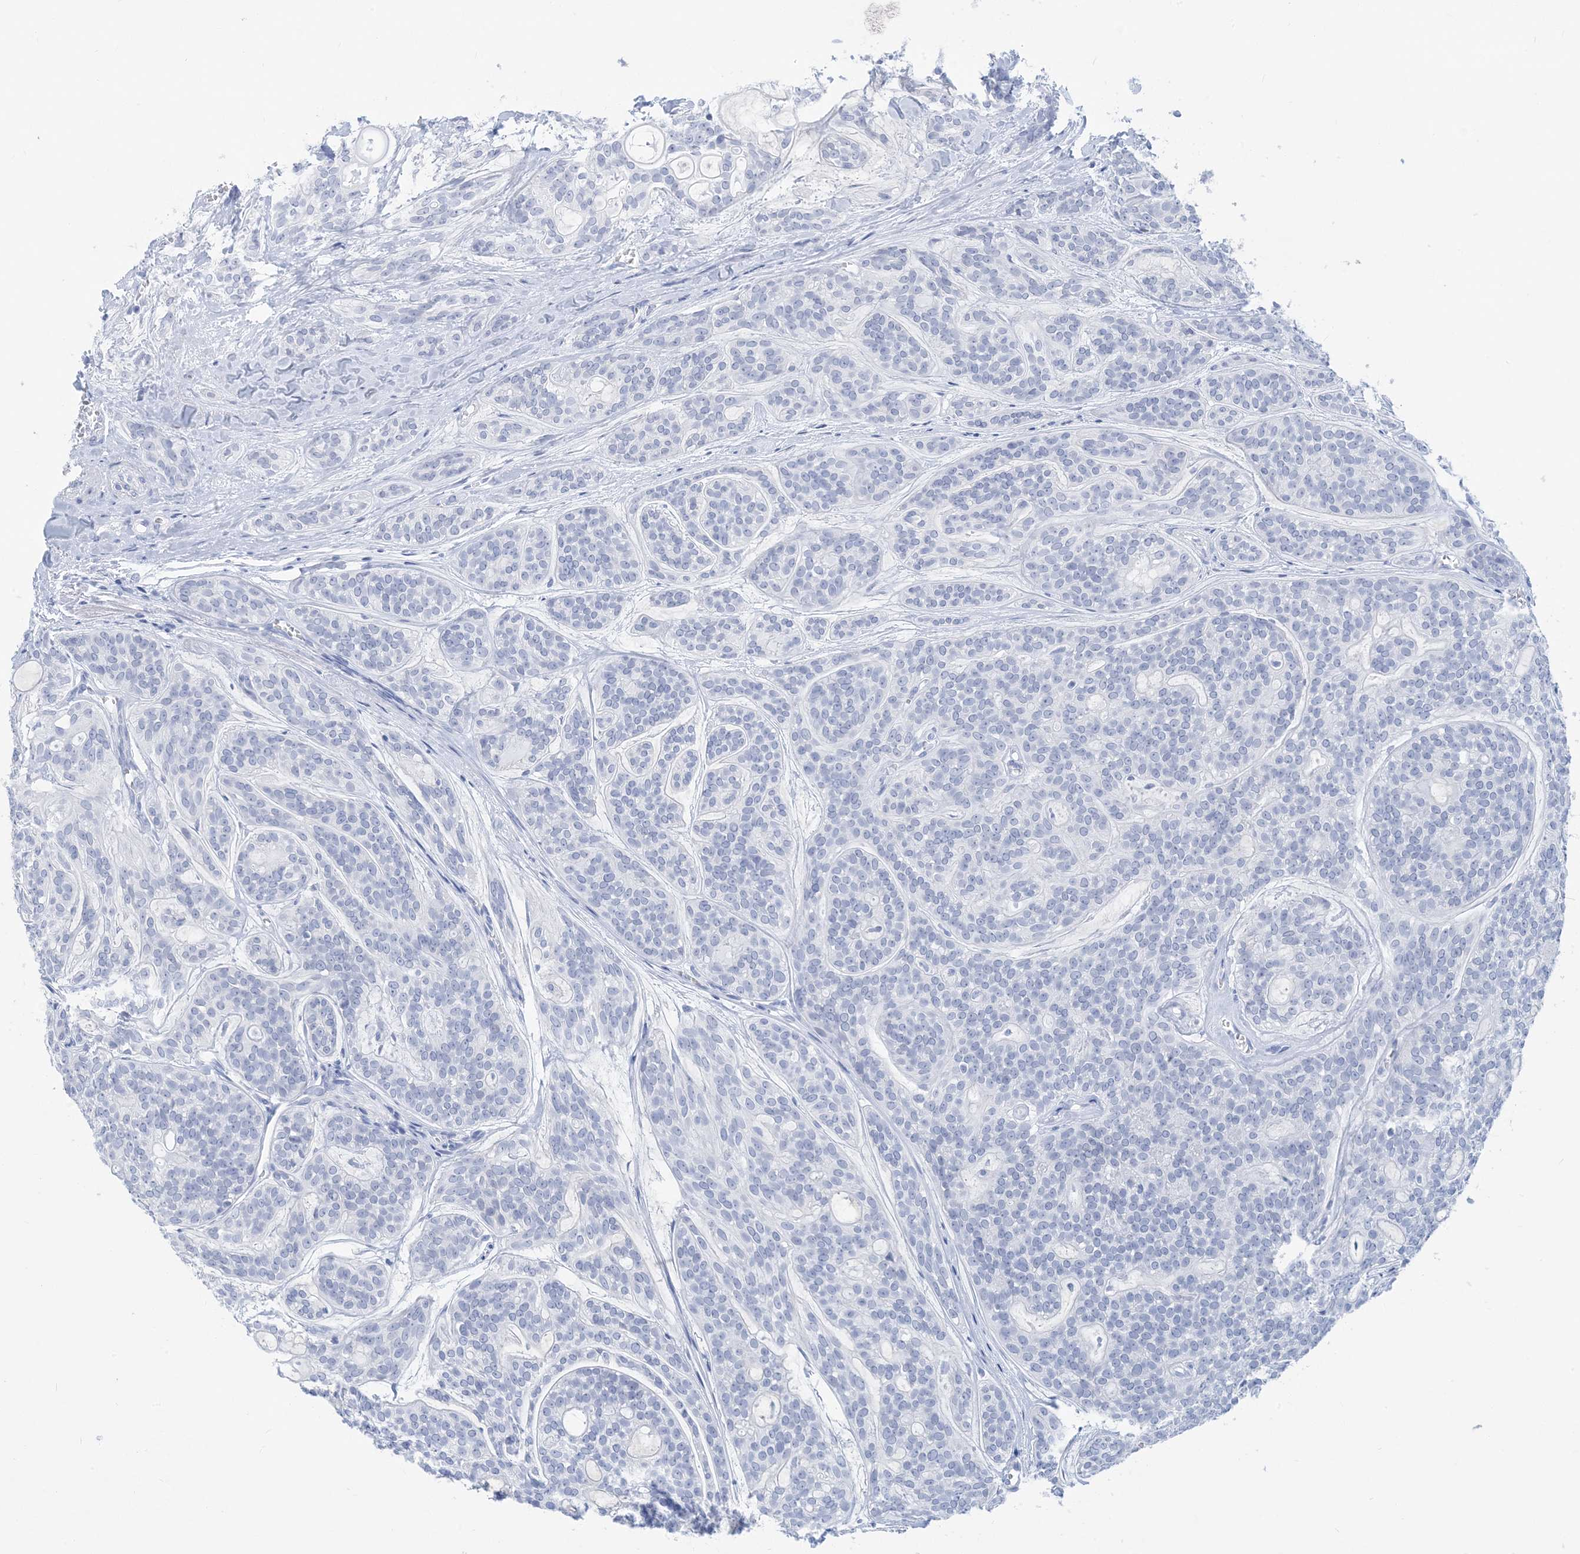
{"staining": {"intensity": "negative", "quantity": "none", "location": "none"}, "tissue": "head and neck cancer", "cell_type": "Tumor cells", "image_type": "cancer", "snomed": [{"axis": "morphology", "description": "Adenocarcinoma, NOS"}, {"axis": "topography", "description": "Head-Neck"}], "caption": "Head and neck adenocarcinoma stained for a protein using IHC shows no expression tumor cells.", "gene": "SH3YL1", "patient": {"sex": "male", "age": 66}}